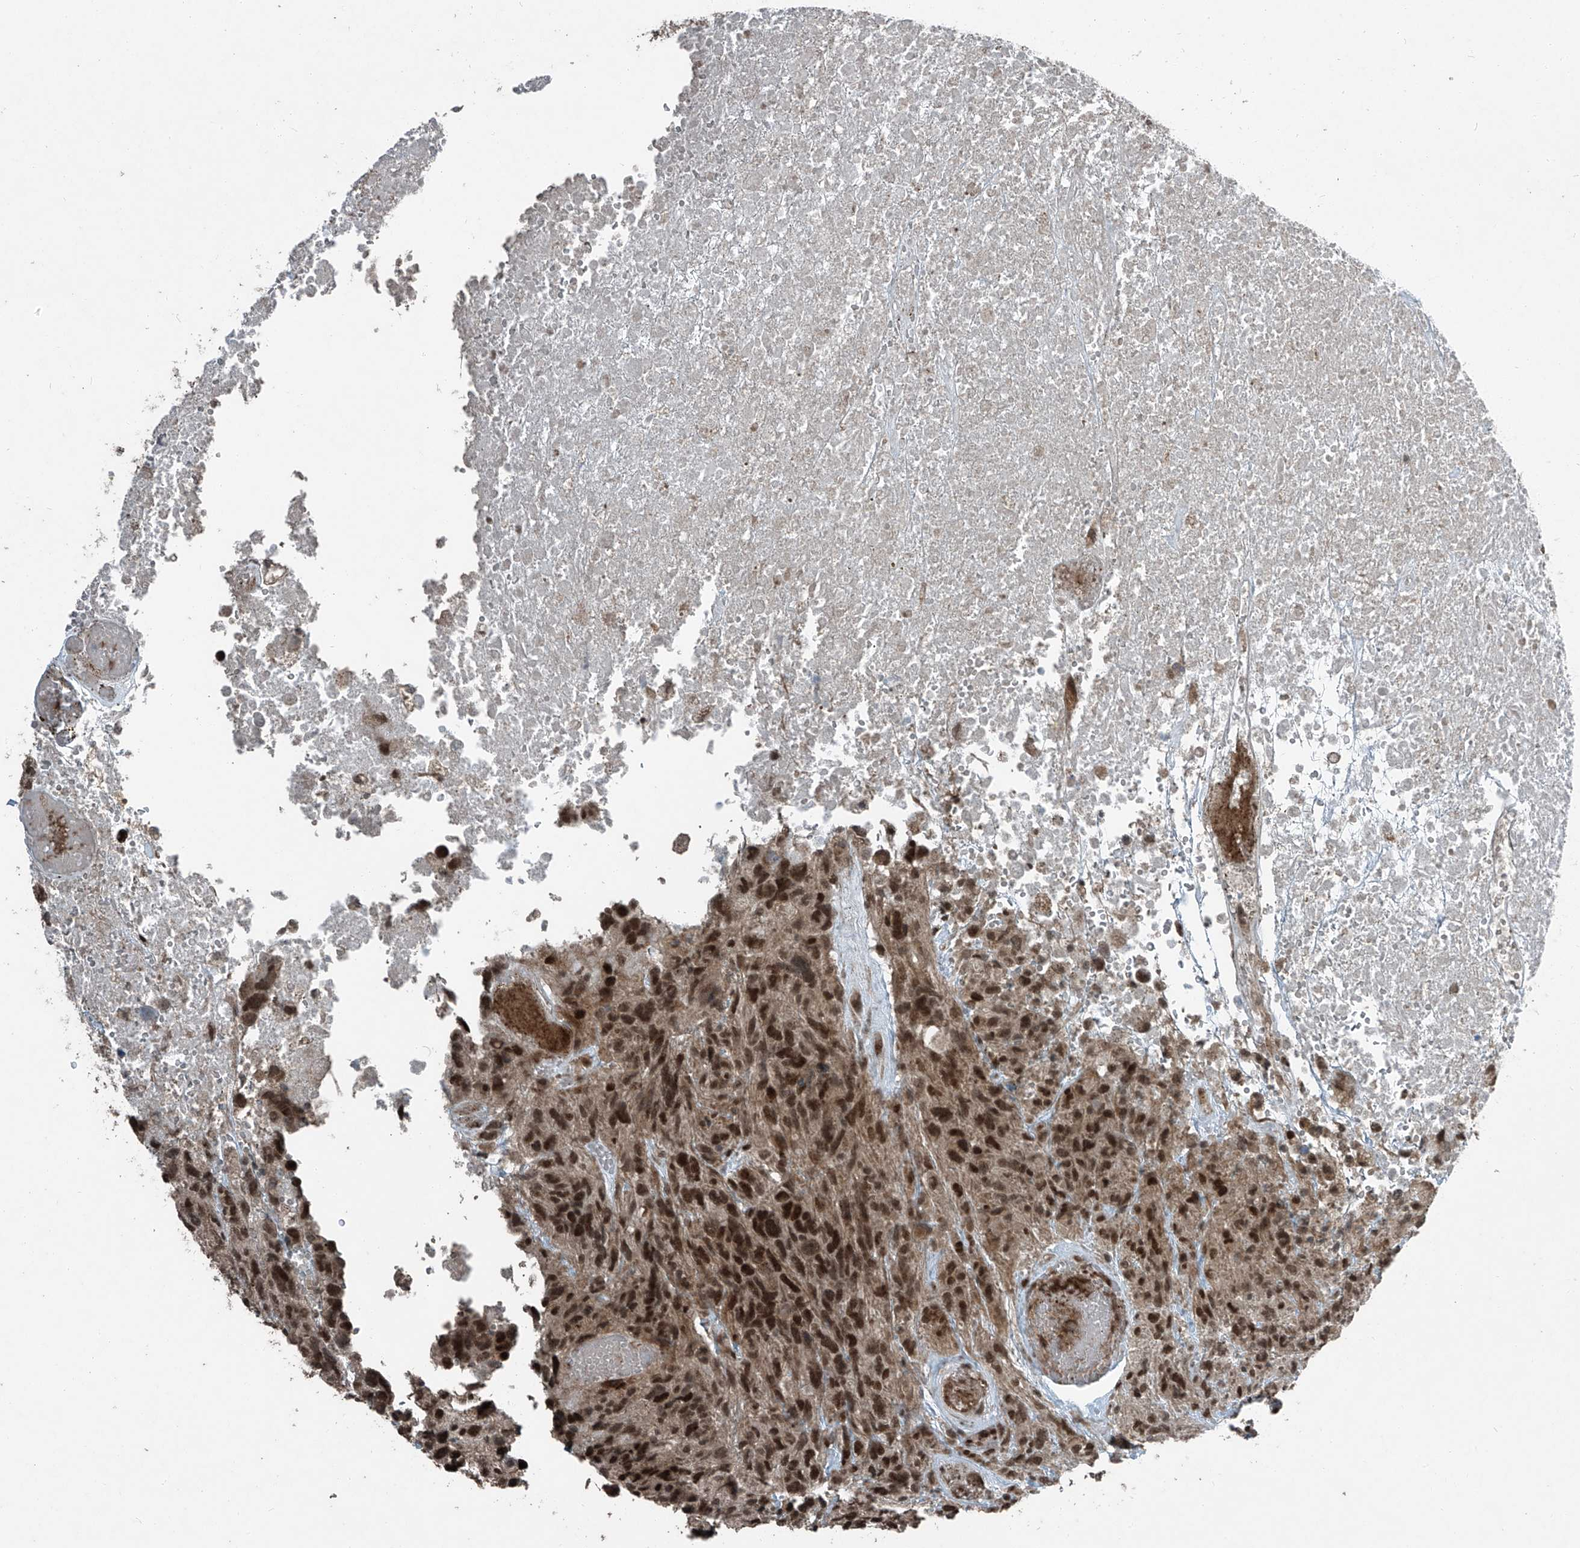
{"staining": {"intensity": "moderate", "quantity": ">75%", "location": "nuclear"}, "tissue": "glioma", "cell_type": "Tumor cells", "image_type": "cancer", "snomed": [{"axis": "morphology", "description": "Glioma, malignant, High grade"}, {"axis": "topography", "description": "Brain"}], "caption": "IHC histopathology image of malignant high-grade glioma stained for a protein (brown), which displays medium levels of moderate nuclear expression in about >75% of tumor cells.", "gene": "ZNF570", "patient": {"sex": "male", "age": 69}}